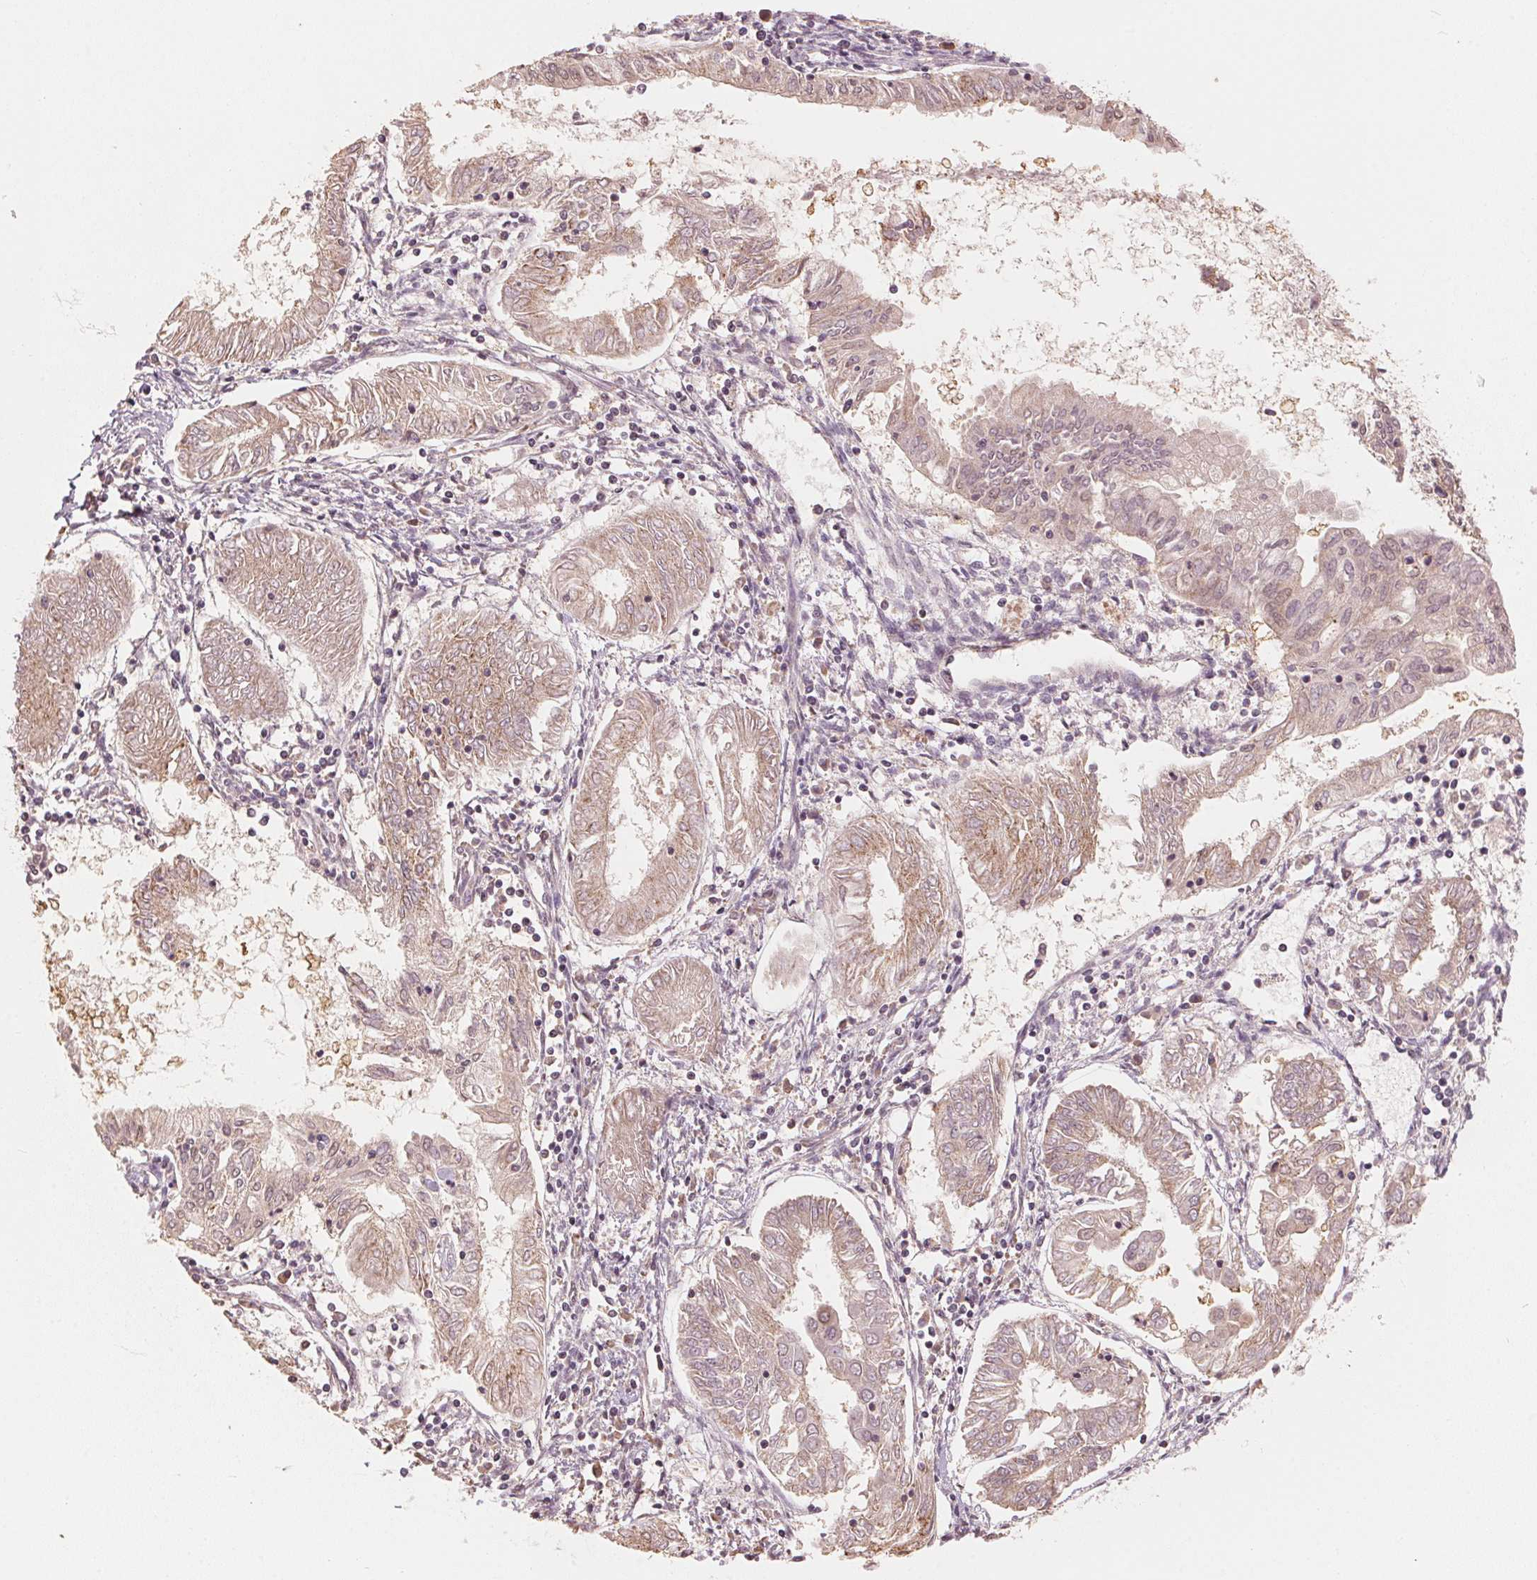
{"staining": {"intensity": "weak", "quantity": ">75%", "location": "cytoplasmic/membranous"}, "tissue": "endometrial cancer", "cell_type": "Tumor cells", "image_type": "cancer", "snomed": [{"axis": "morphology", "description": "Adenocarcinoma, NOS"}, {"axis": "topography", "description": "Endometrium"}], "caption": "Endometrial adenocarcinoma was stained to show a protein in brown. There is low levels of weak cytoplasmic/membranous expression in about >75% of tumor cells.", "gene": "C2orf73", "patient": {"sex": "female", "age": 68}}